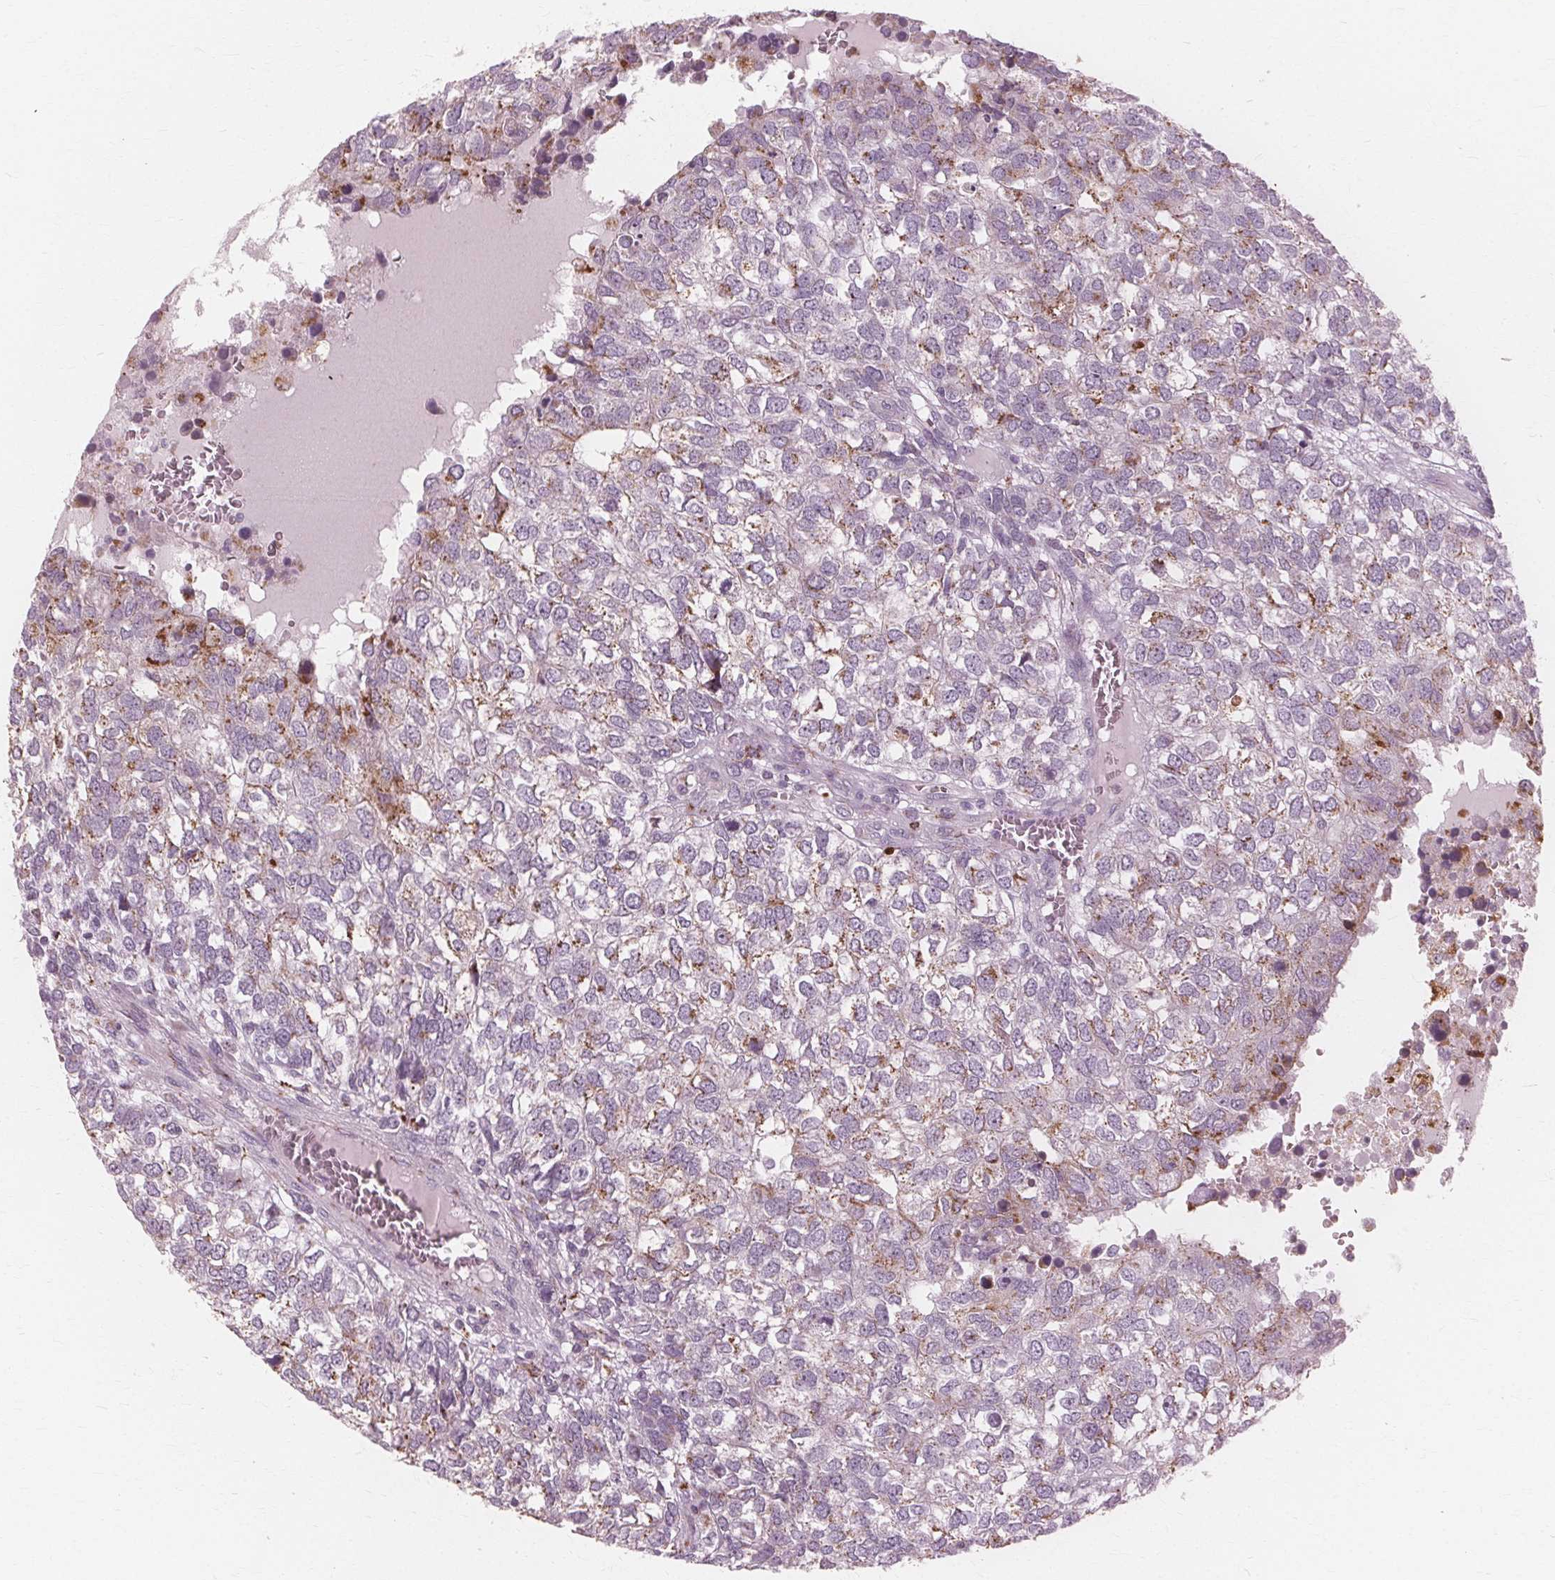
{"staining": {"intensity": "moderate", "quantity": "<25%", "location": "cytoplasmic/membranous"}, "tissue": "breast cancer", "cell_type": "Tumor cells", "image_type": "cancer", "snomed": [{"axis": "morphology", "description": "Duct carcinoma"}, {"axis": "topography", "description": "Breast"}], "caption": "This is an image of immunohistochemistry staining of invasive ductal carcinoma (breast), which shows moderate staining in the cytoplasmic/membranous of tumor cells.", "gene": "DNASE2", "patient": {"sex": "female", "age": 30}}